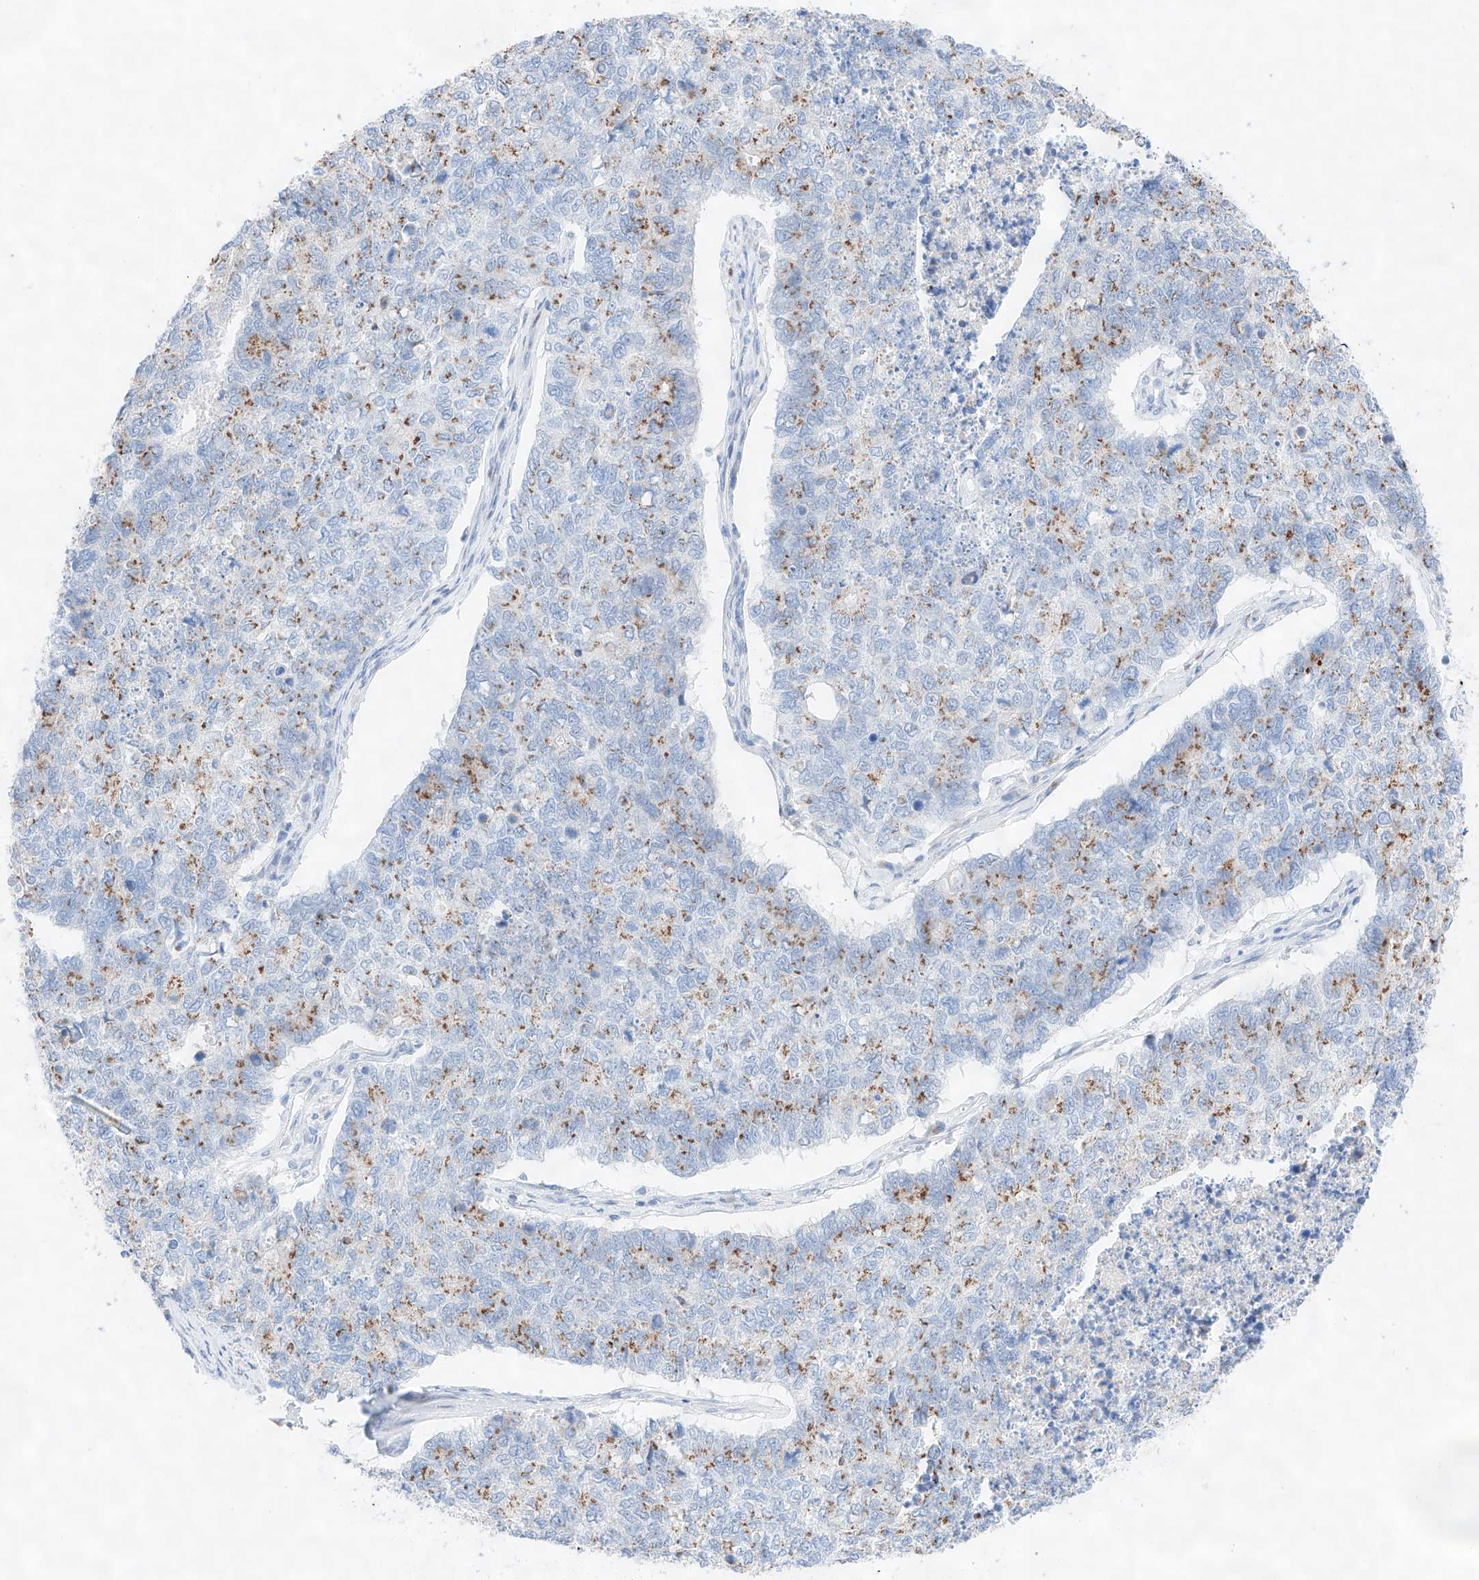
{"staining": {"intensity": "moderate", "quantity": "<25%", "location": "cytoplasmic/membranous"}, "tissue": "cervical cancer", "cell_type": "Tumor cells", "image_type": "cancer", "snomed": [{"axis": "morphology", "description": "Squamous cell carcinoma, NOS"}, {"axis": "topography", "description": "Cervix"}], "caption": "Tumor cells reveal moderate cytoplasmic/membranous positivity in approximately <25% of cells in cervical squamous cell carcinoma. The protein is stained brown, and the nuclei are stained in blue (DAB IHC with brightfield microscopy, high magnification).", "gene": "NT5C3B", "patient": {"sex": "female", "age": 63}}